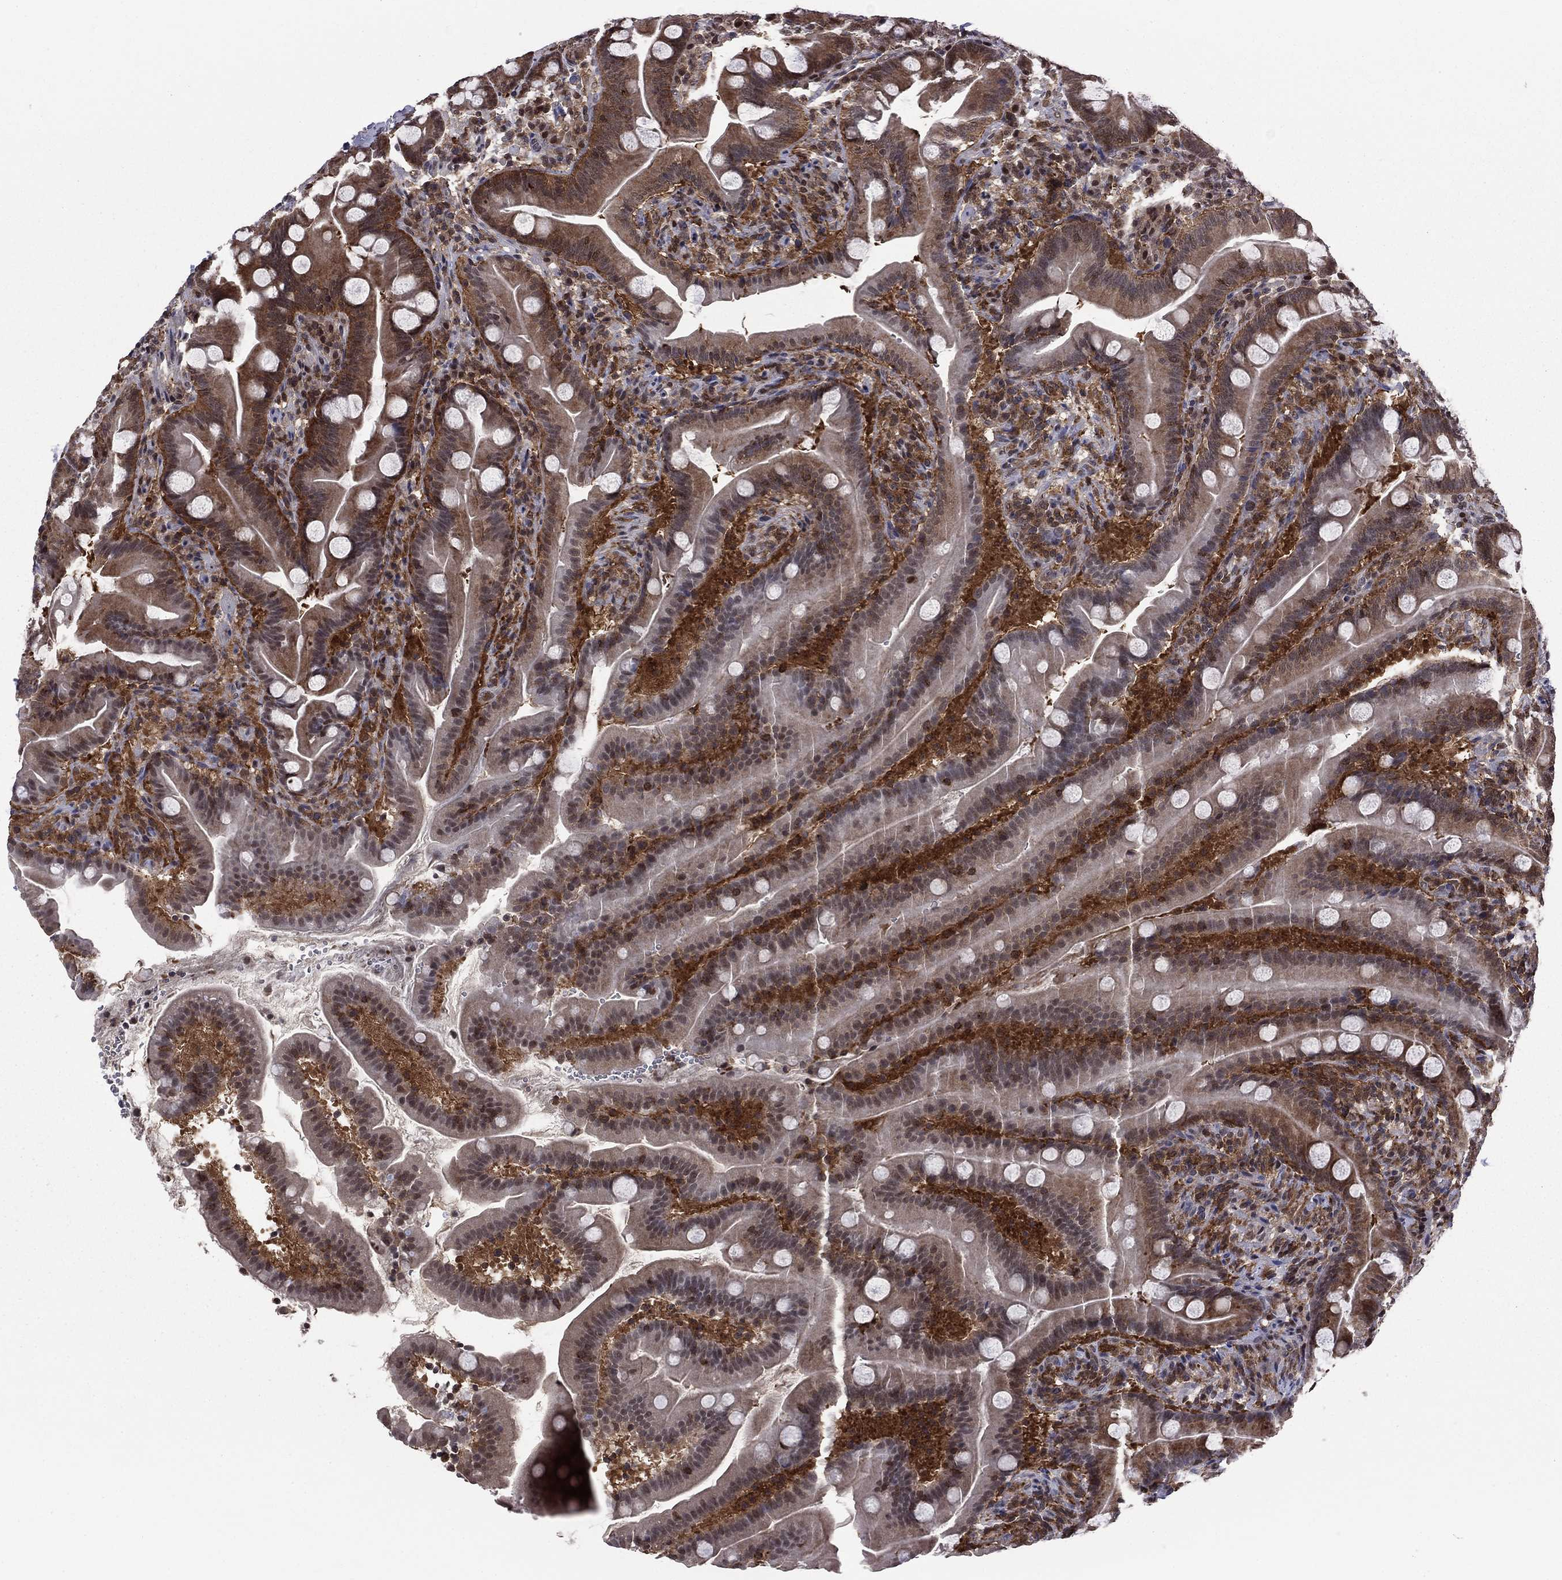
{"staining": {"intensity": "moderate", "quantity": "<25%", "location": "nuclear"}, "tissue": "small intestine", "cell_type": "Glandular cells", "image_type": "normal", "snomed": [{"axis": "morphology", "description": "Normal tissue, NOS"}, {"axis": "topography", "description": "Small intestine"}], "caption": "Glandular cells demonstrate low levels of moderate nuclear positivity in approximately <25% of cells in normal small intestine.", "gene": "PSMD2", "patient": {"sex": "female", "age": 44}}